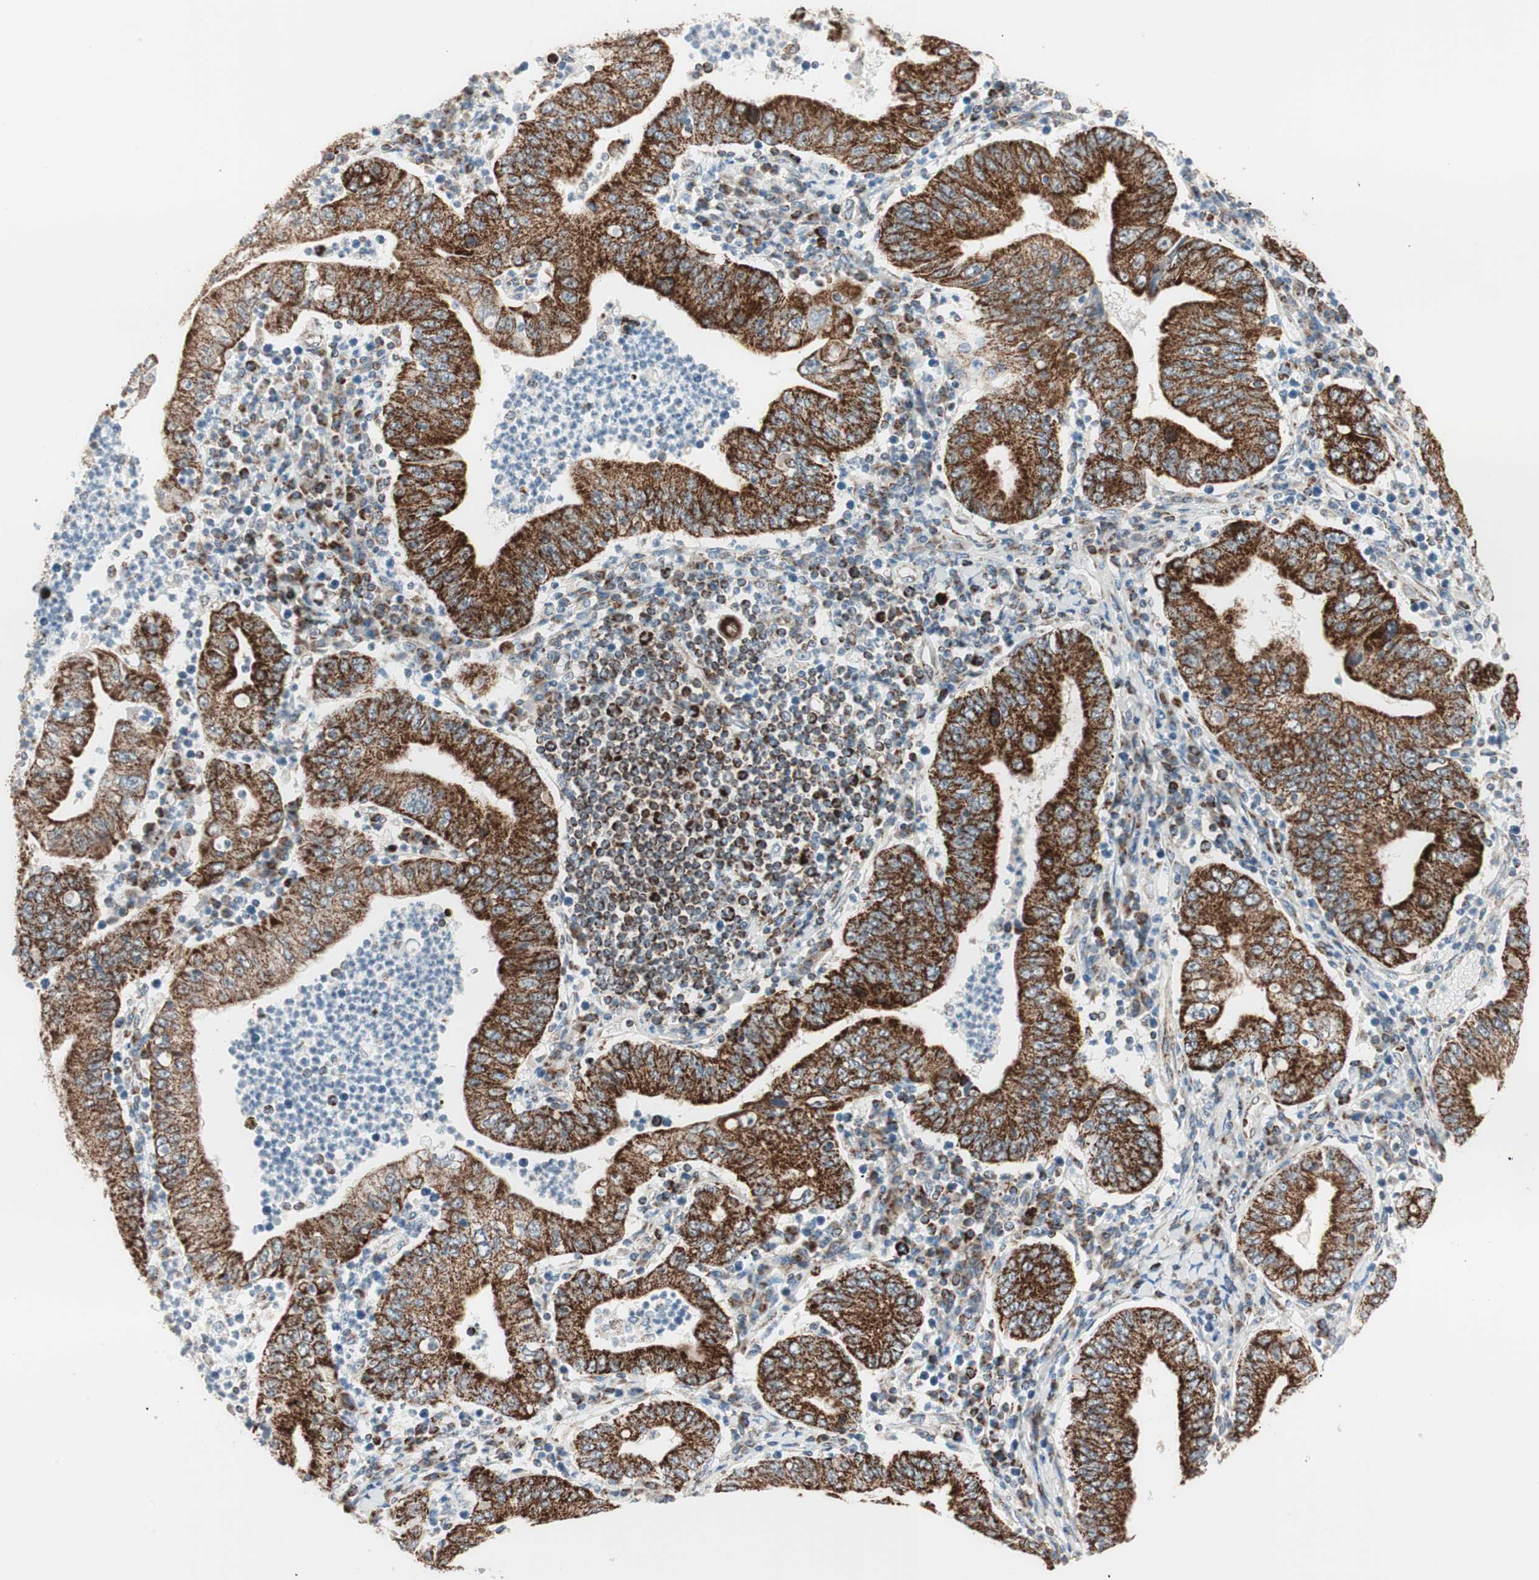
{"staining": {"intensity": "strong", "quantity": ">75%", "location": "cytoplasmic/membranous"}, "tissue": "stomach cancer", "cell_type": "Tumor cells", "image_type": "cancer", "snomed": [{"axis": "morphology", "description": "Normal tissue, NOS"}, {"axis": "morphology", "description": "Adenocarcinoma, NOS"}, {"axis": "topography", "description": "Esophagus"}, {"axis": "topography", "description": "Stomach, upper"}, {"axis": "topography", "description": "Peripheral nerve tissue"}], "caption": "Tumor cells show high levels of strong cytoplasmic/membranous expression in approximately >75% of cells in human stomach cancer (adenocarcinoma).", "gene": "TOMM20", "patient": {"sex": "male", "age": 62}}